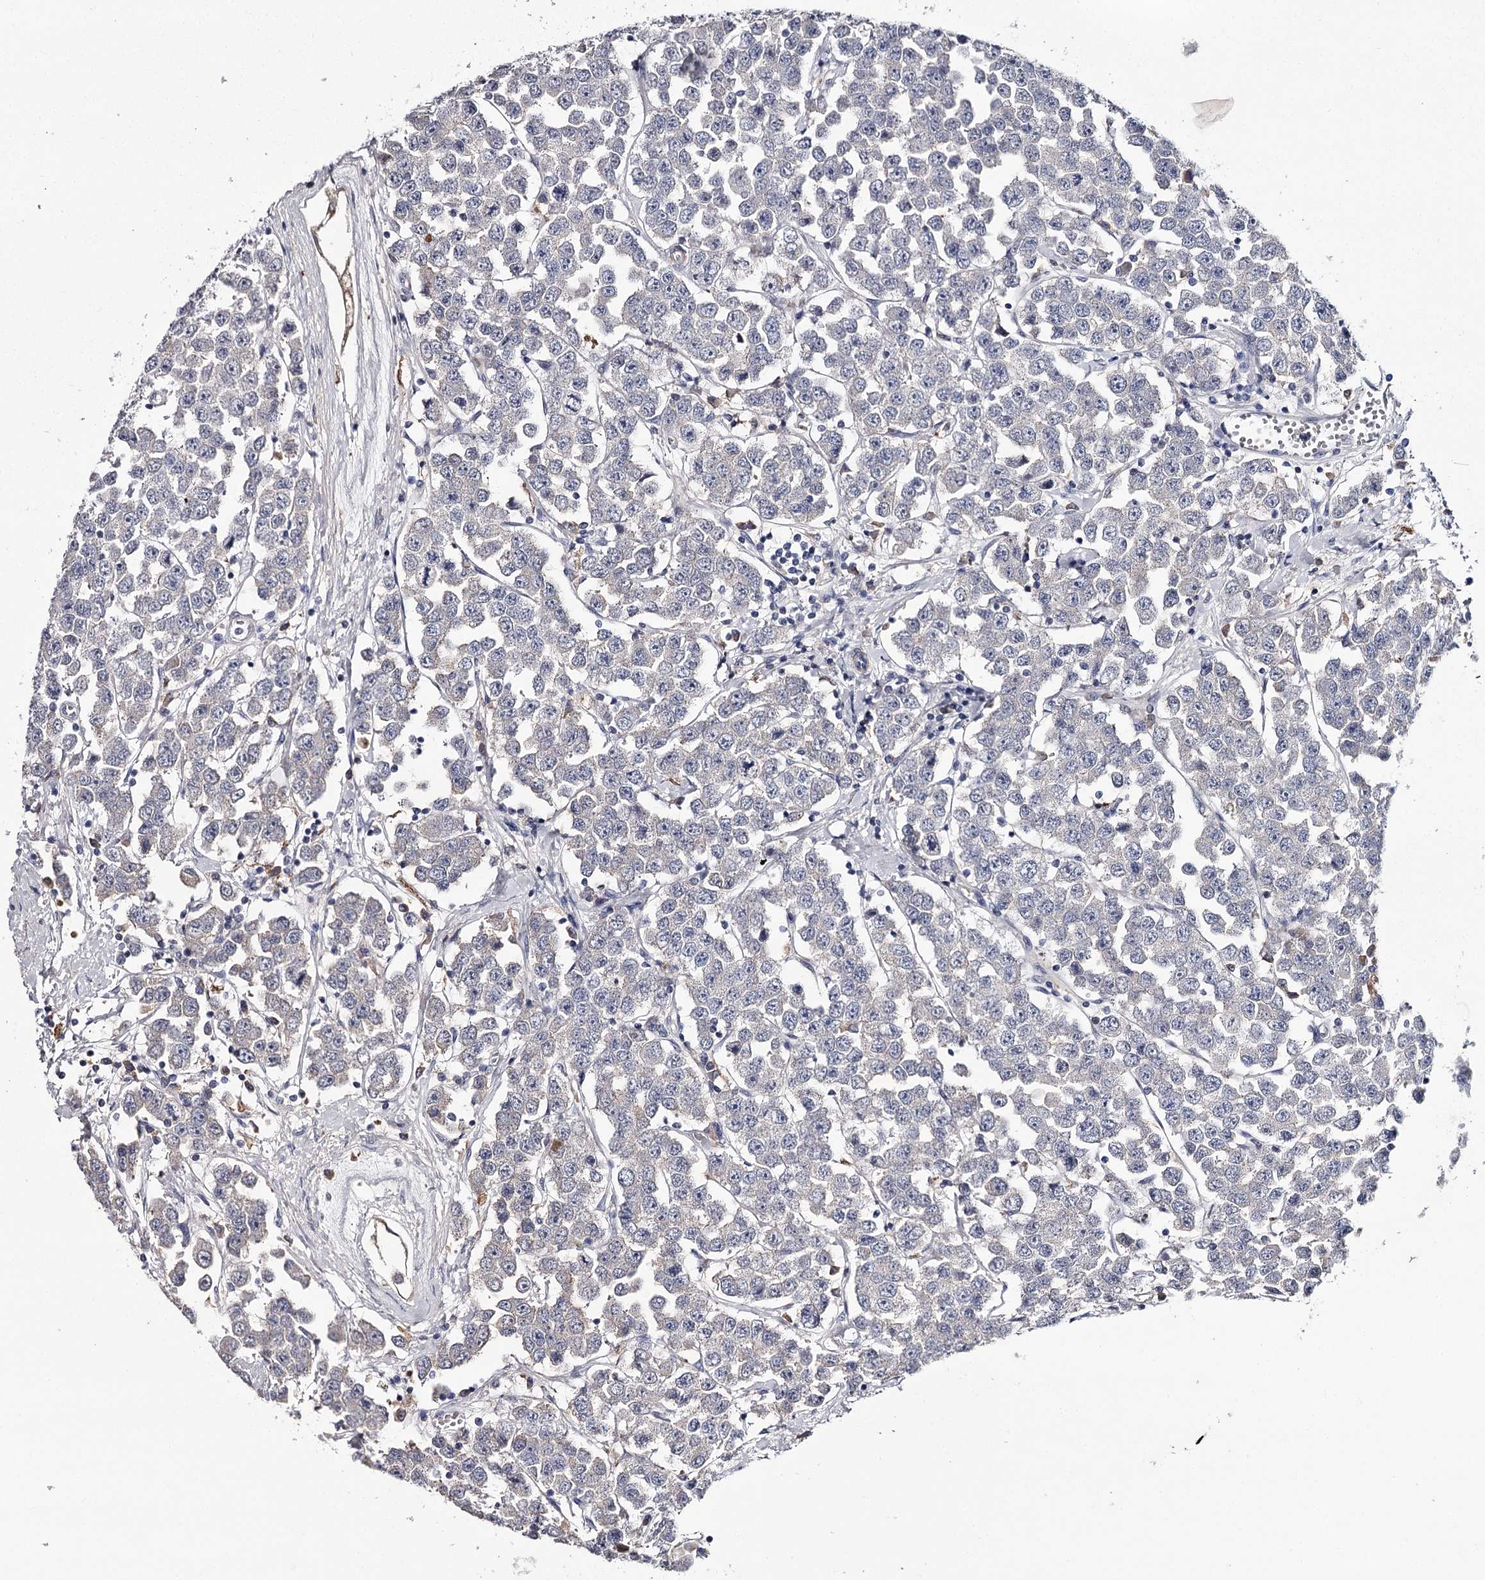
{"staining": {"intensity": "negative", "quantity": "none", "location": "none"}, "tissue": "testis cancer", "cell_type": "Tumor cells", "image_type": "cancer", "snomed": [{"axis": "morphology", "description": "Seminoma, NOS"}, {"axis": "topography", "description": "Testis"}], "caption": "Tumor cells are negative for brown protein staining in testis cancer.", "gene": "FDXACB1", "patient": {"sex": "male", "age": 28}}